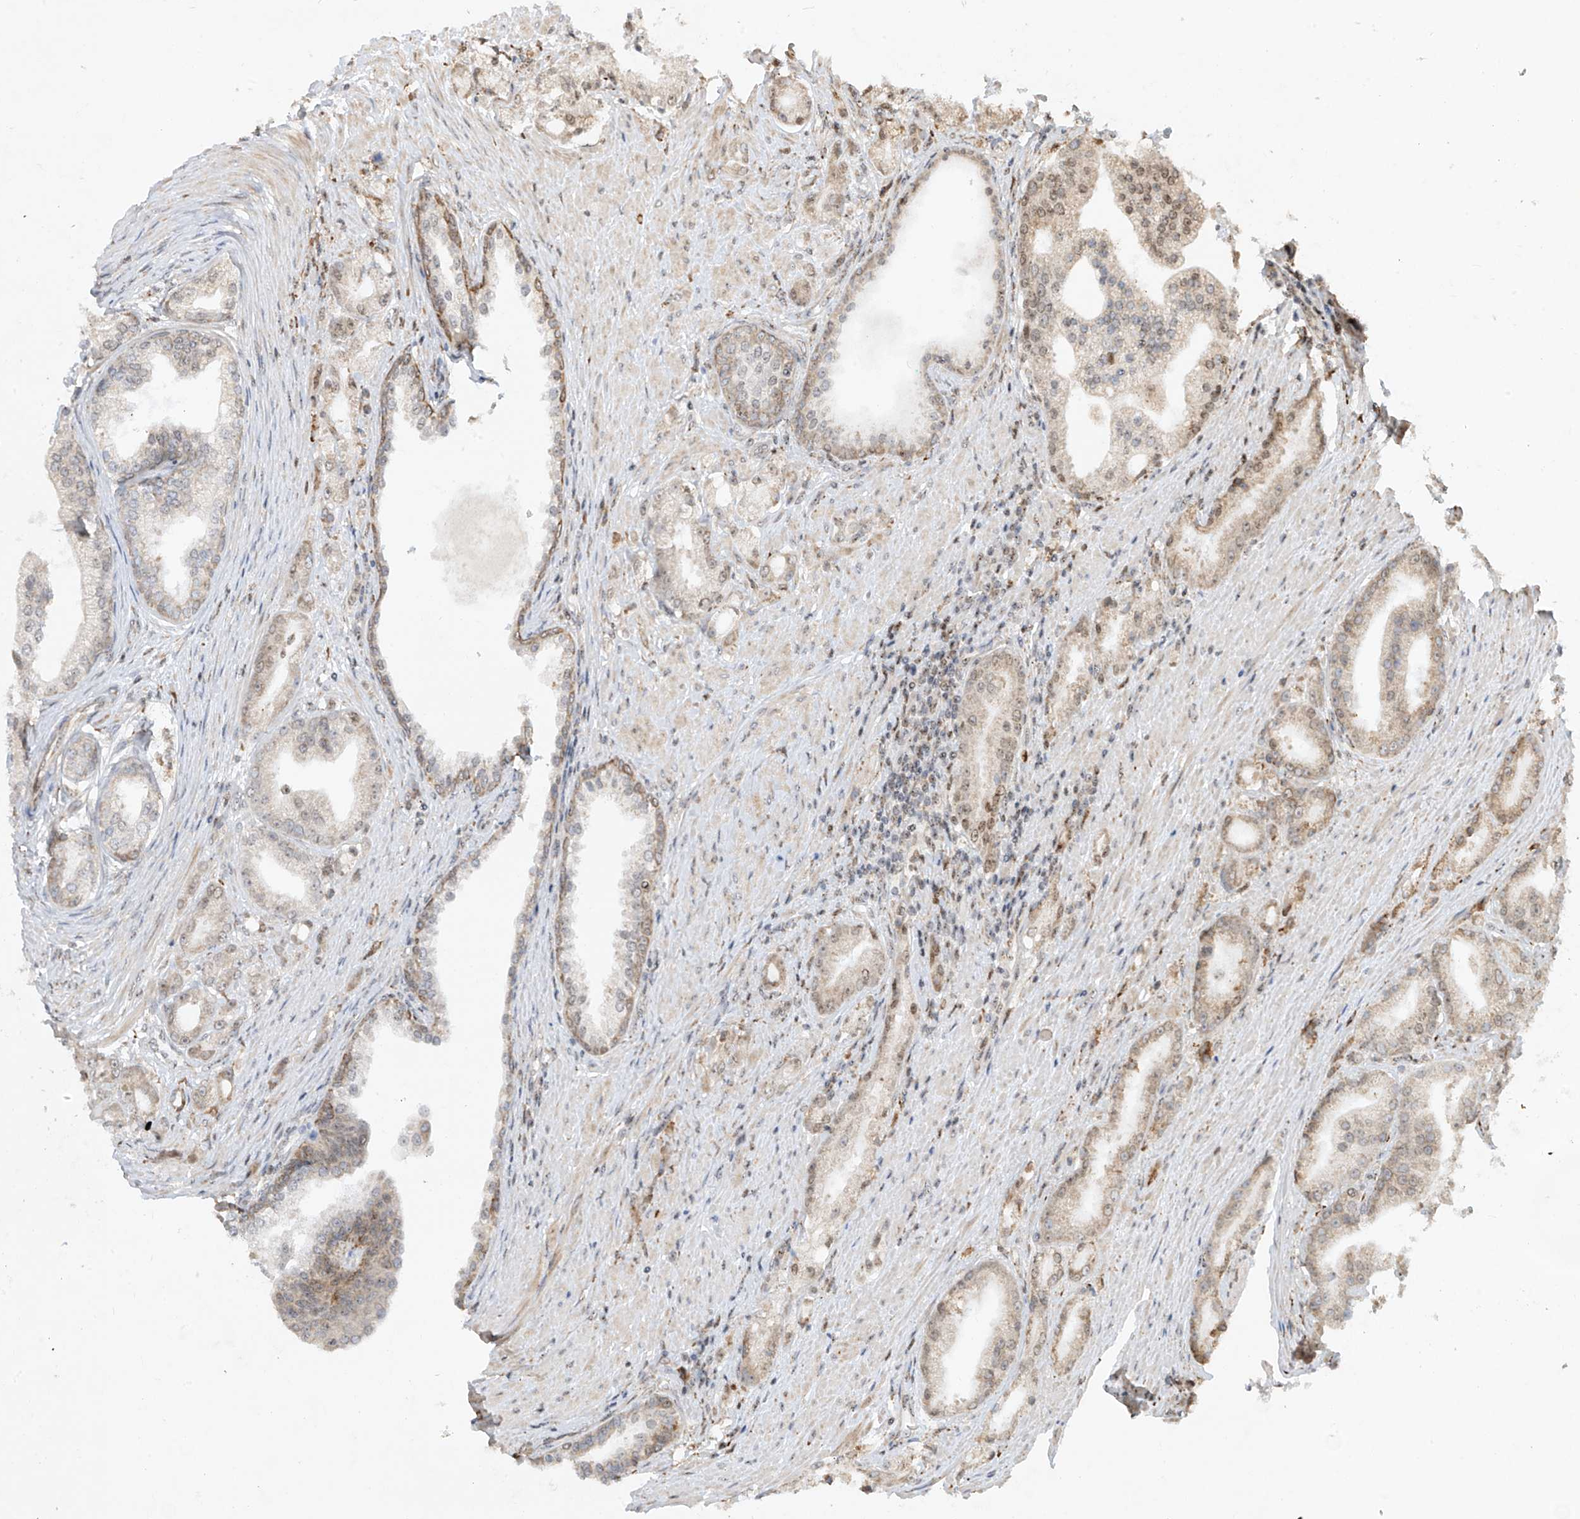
{"staining": {"intensity": "moderate", "quantity": "<25%", "location": "nuclear"}, "tissue": "prostate cancer", "cell_type": "Tumor cells", "image_type": "cancer", "snomed": [{"axis": "morphology", "description": "Adenocarcinoma, Low grade"}, {"axis": "topography", "description": "Prostate"}], "caption": "Immunohistochemical staining of prostate cancer (adenocarcinoma (low-grade)) exhibits low levels of moderate nuclear expression in approximately <25% of tumor cells.", "gene": "ZBTB8A", "patient": {"sex": "male", "age": 67}}